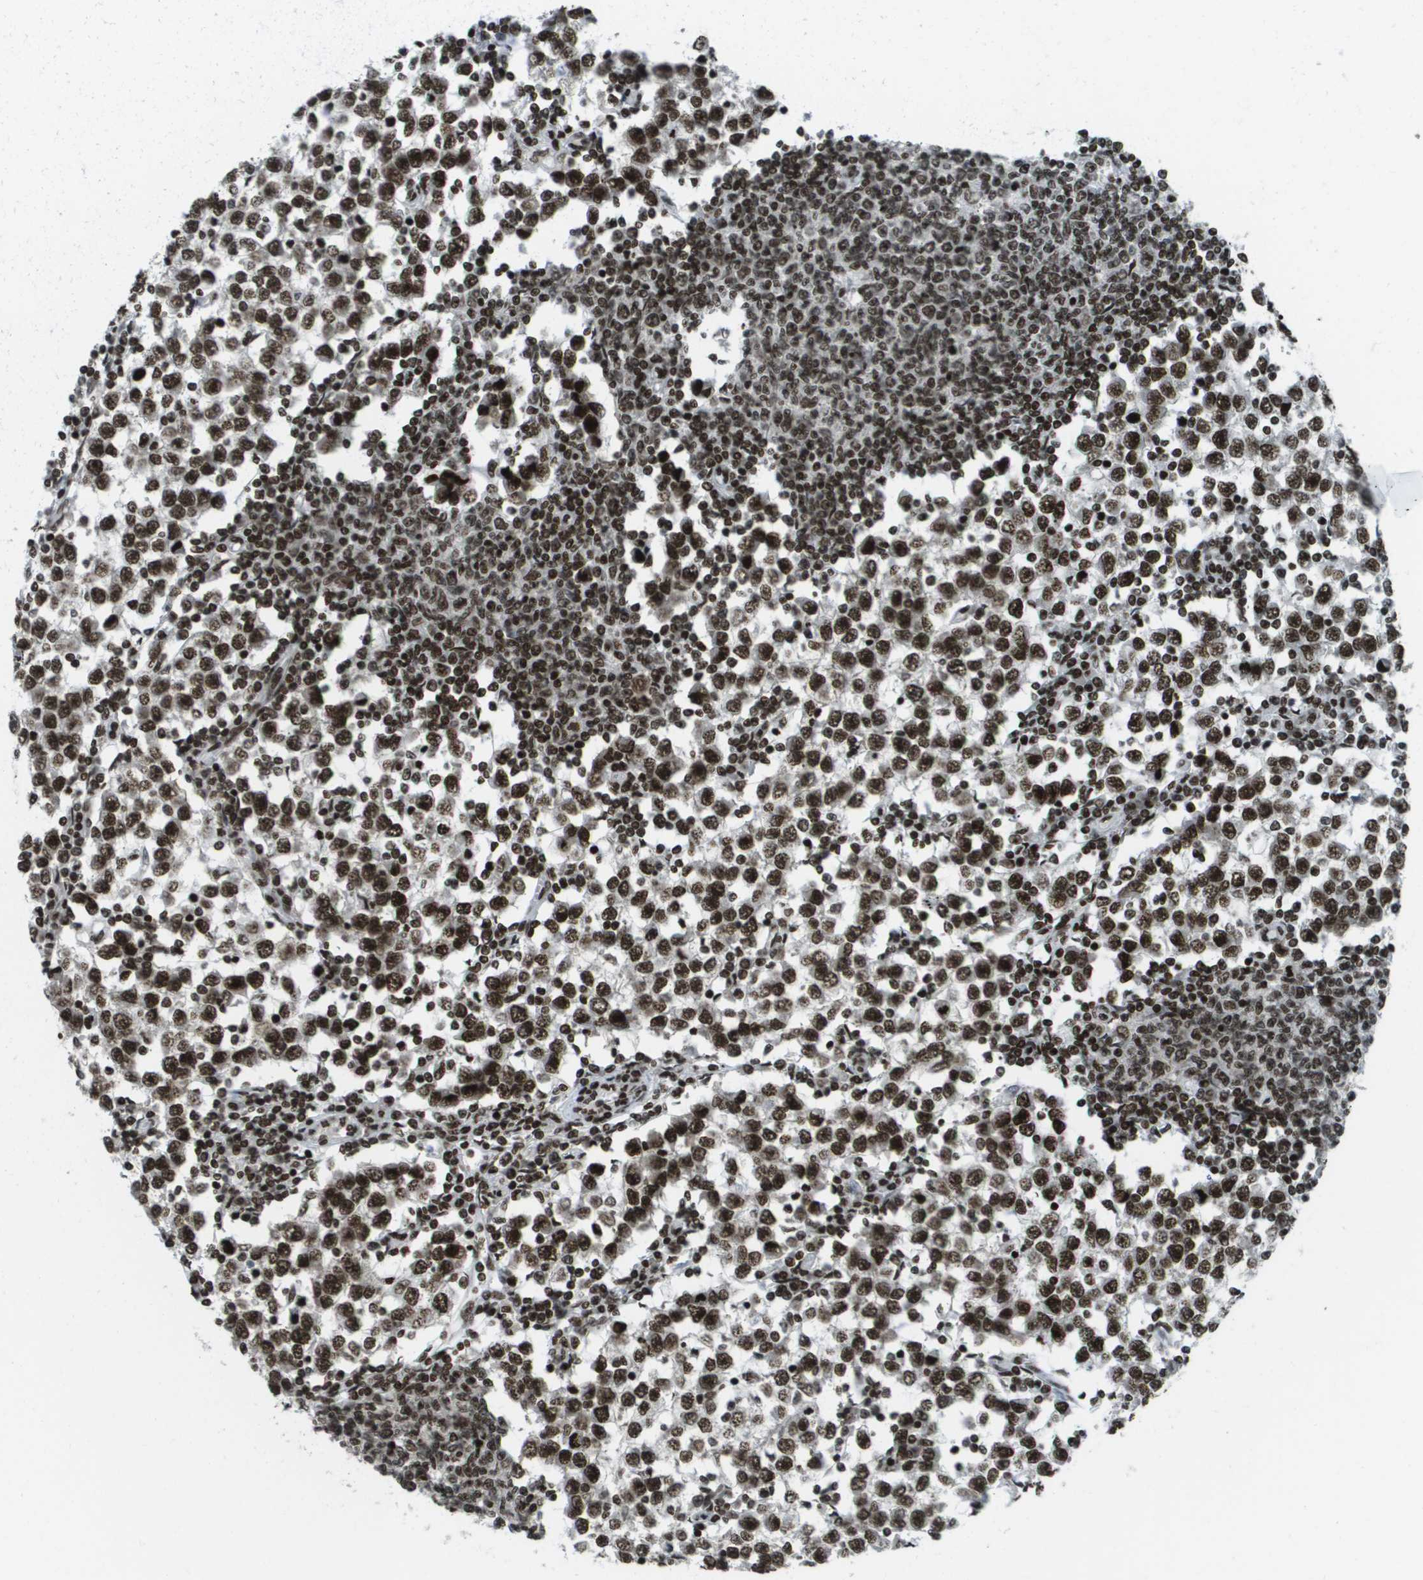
{"staining": {"intensity": "strong", "quantity": ">75%", "location": "nuclear"}, "tissue": "testis cancer", "cell_type": "Tumor cells", "image_type": "cancer", "snomed": [{"axis": "morphology", "description": "Seminoma, NOS"}, {"axis": "topography", "description": "Testis"}], "caption": "Testis cancer (seminoma) stained with a brown dye exhibits strong nuclear positive staining in approximately >75% of tumor cells.", "gene": "GLYR1", "patient": {"sex": "male", "age": 65}}